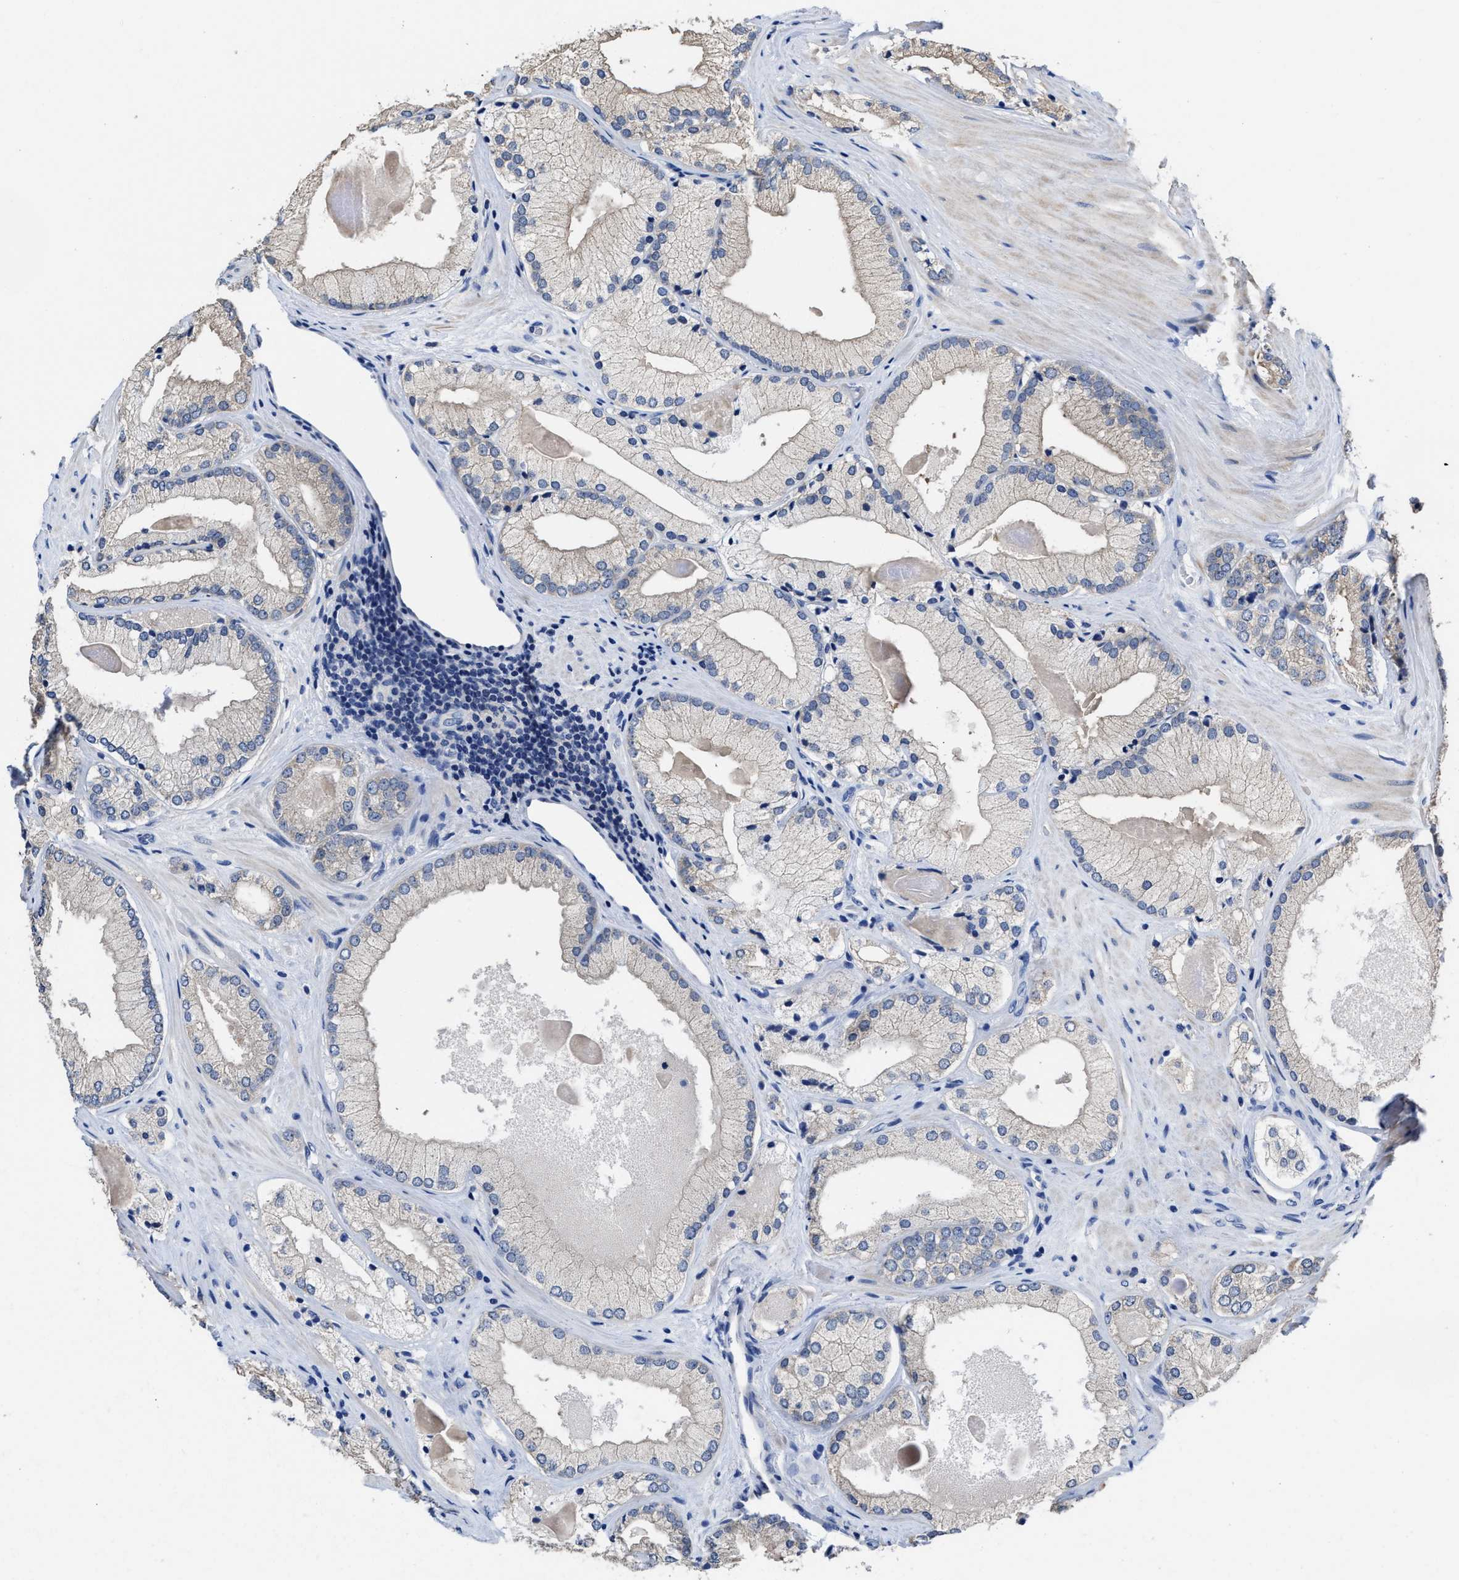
{"staining": {"intensity": "negative", "quantity": "none", "location": "none"}, "tissue": "prostate cancer", "cell_type": "Tumor cells", "image_type": "cancer", "snomed": [{"axis": "morphology", "description": "Adenocarcinoma, Low grade"}, {"axis": "topography", "description": "Prostate"}], "caption": "There is no significant staining in tumor cells of prostate cancer.", "gene": "HOOK1", "patient": {"sex": "male", "age": 65}}